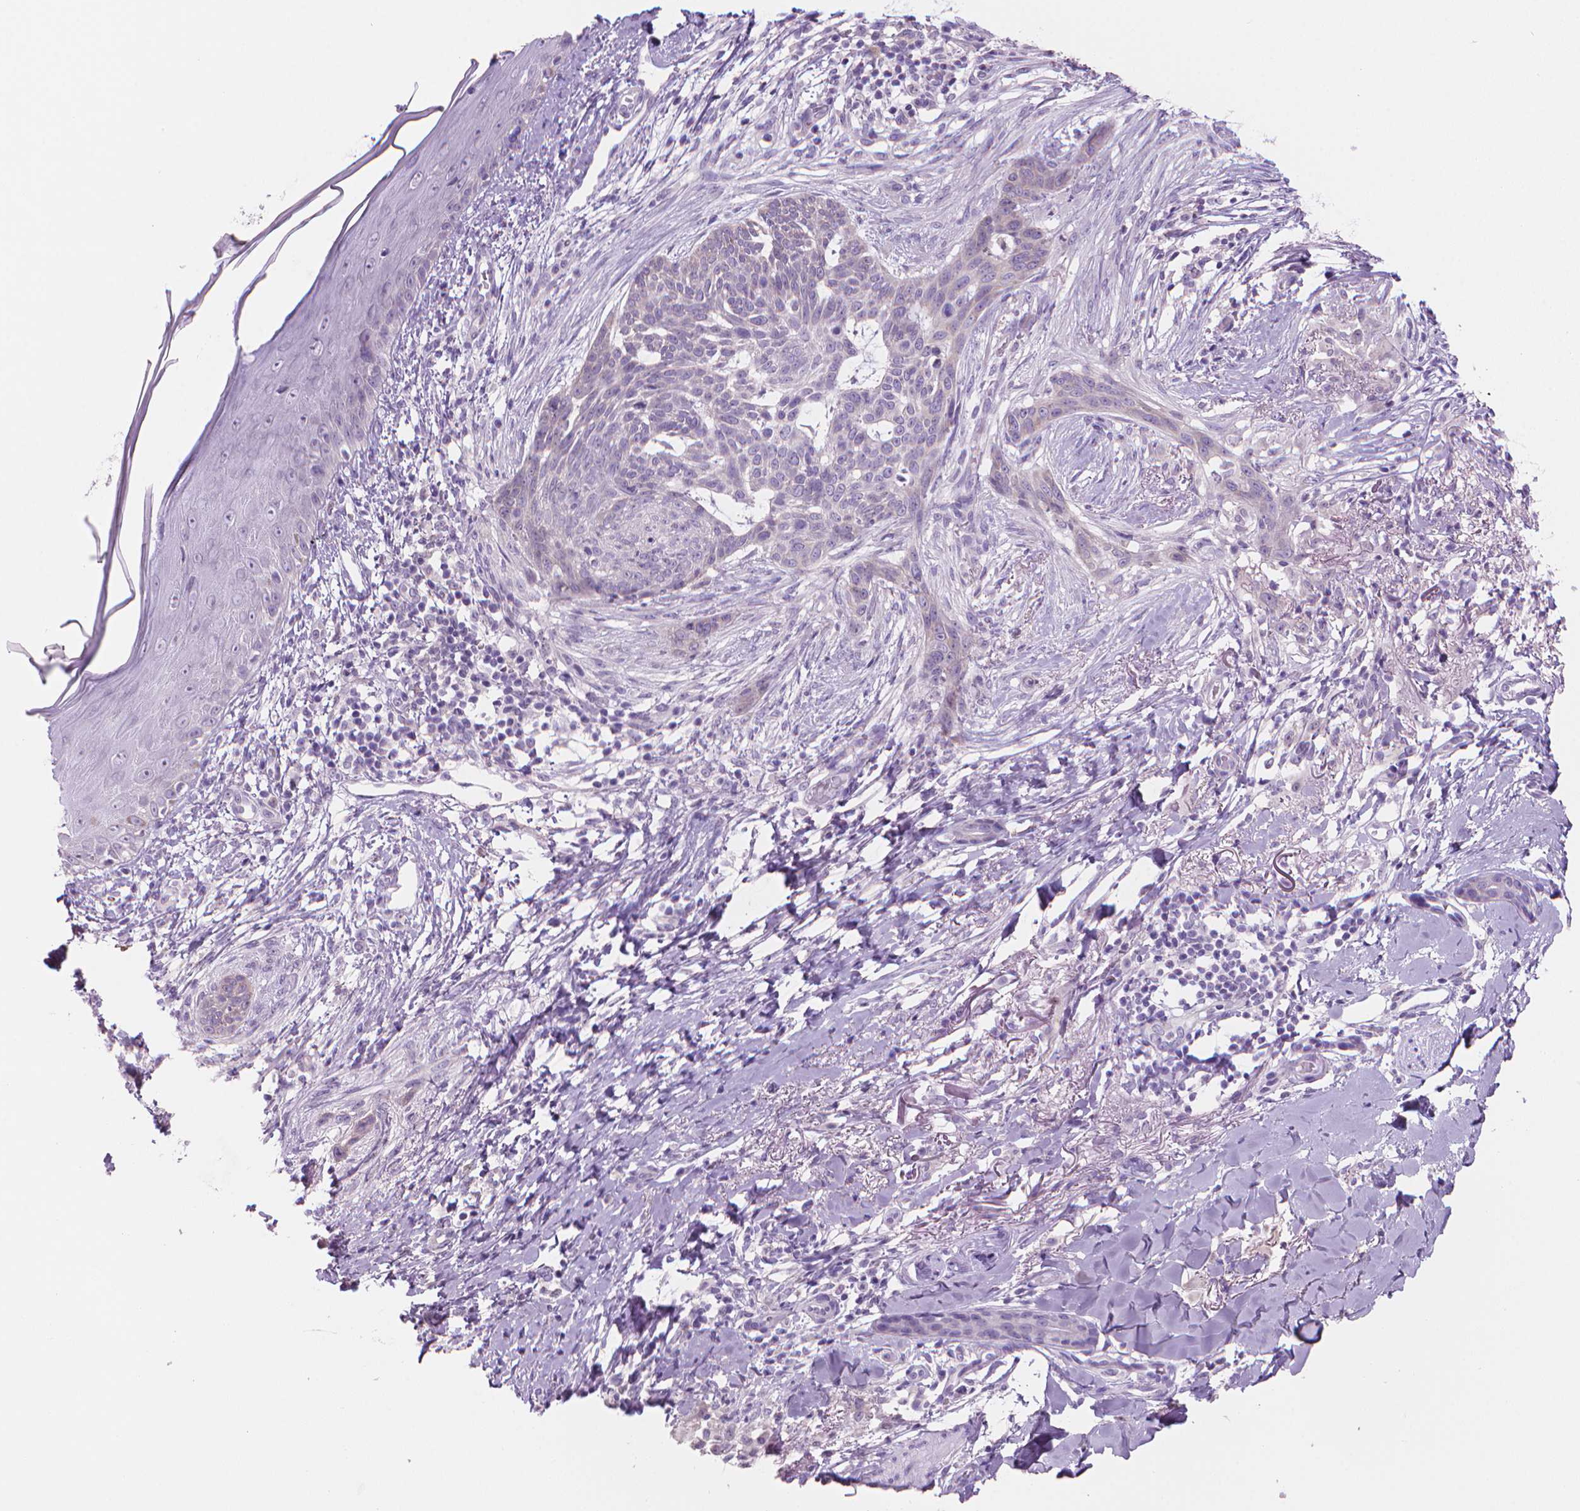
{"staining": {"intensity": "negative", "quantity": "none", "location": "none"}, "tissue": "skin cancer", "cell_type": "Tumor cells", "image_type": "cancer", "snomed": [{"axis": "morphology", "description": "Normal tissue, NOS"}, {"axis": "morphology", "description": "Basal cell carcinoma"}, {"axis": "topography", "description": "Skin"}], "caption": "Immunohistochemical staining of skin cancer (basal cell carcinoma) shows no significant staining in tumor cells. Nuclei are stained in blue.", "gene": "ENSG00000187186", "patient": {"sex": "male", "age": 84}}